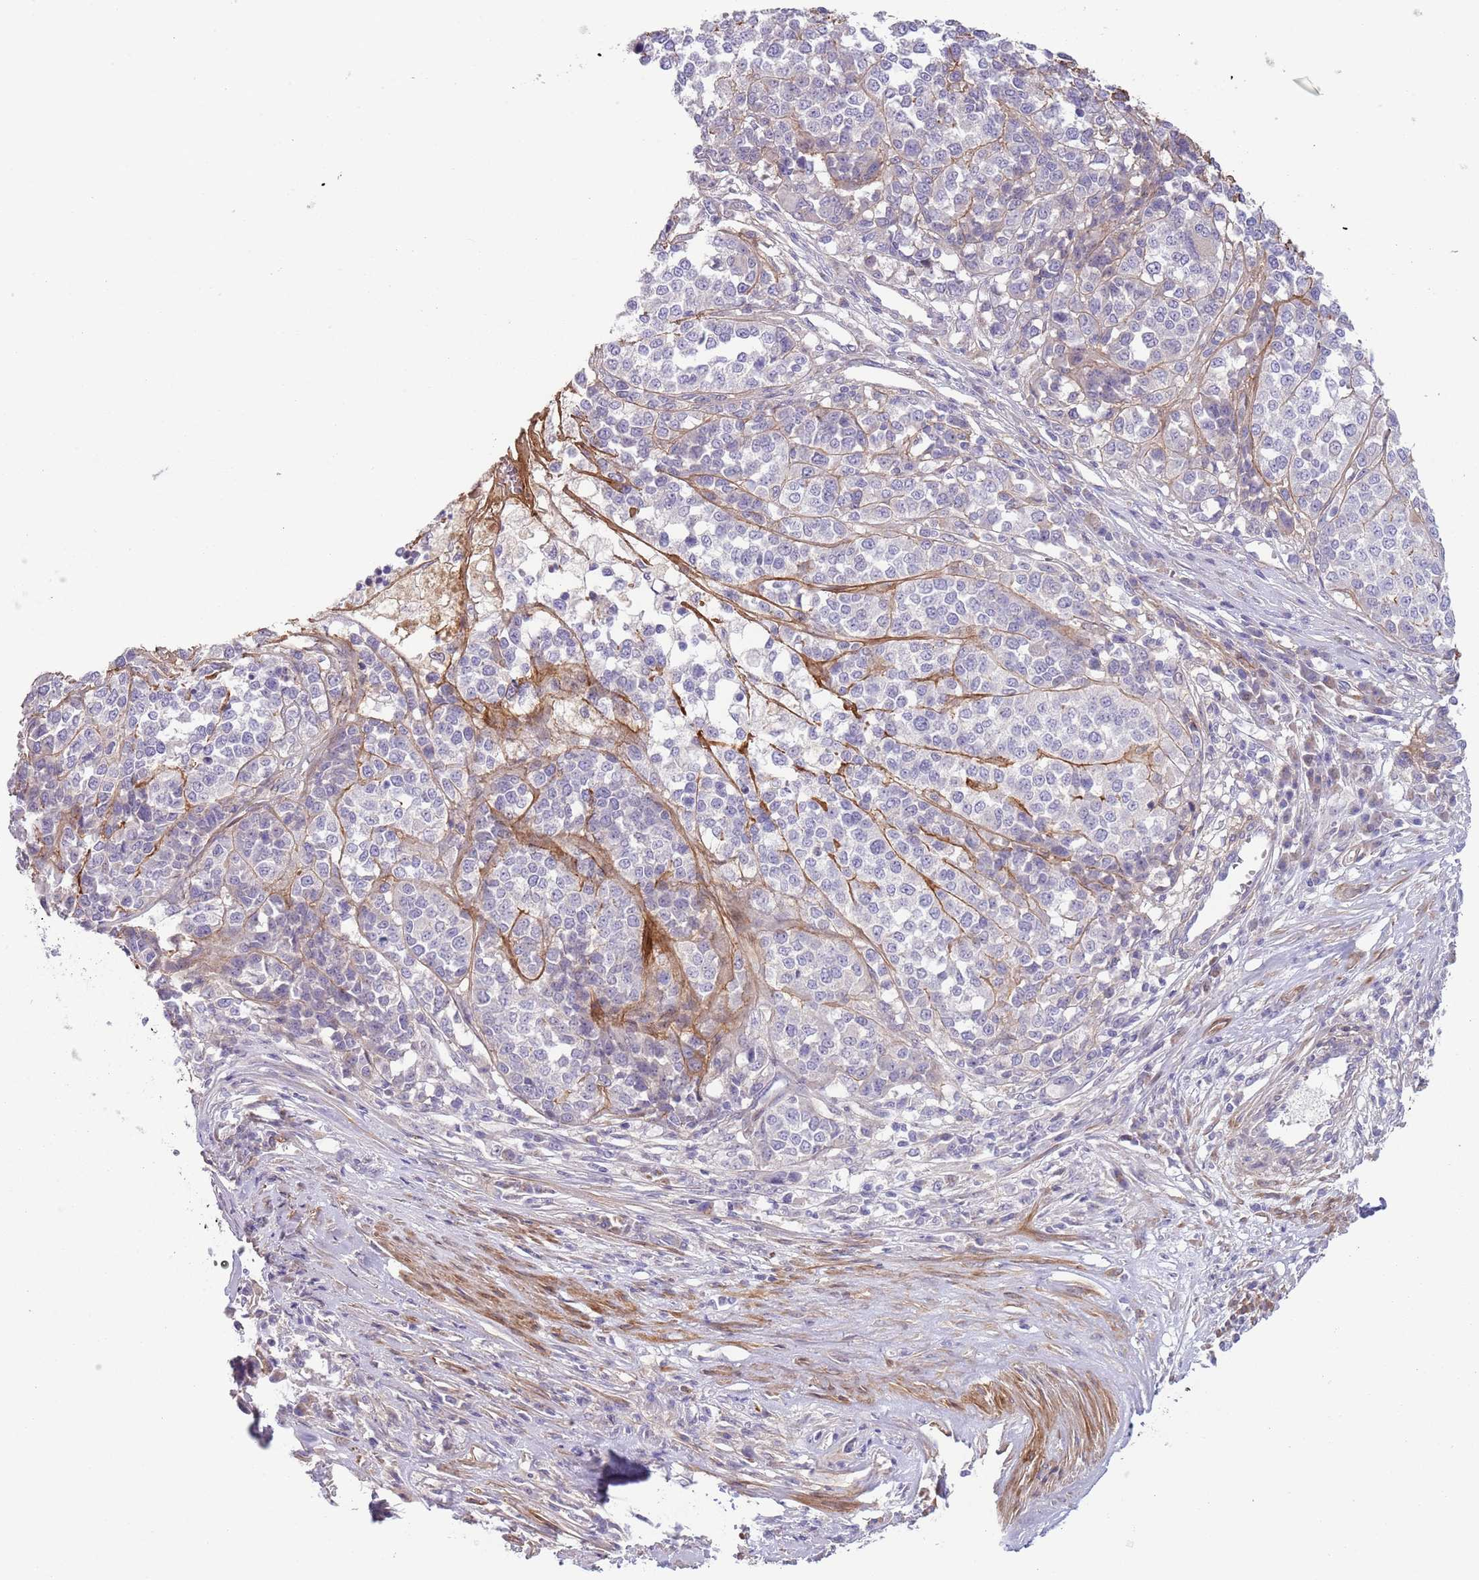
{"staining": {"intensity": "negative", "quantity": "none", "location": "none"}, "tissue": "melanoma", "cell_type": "Tumor cells", "image_type": "cancer", "snomed": [{"axis": "morphology", "description": "Malignant melanoma, Metastatic site"}, {"axis": "topography", "description": "Lymph node"}], "caption": "High magnification brightfield microscopy of melanoma stained with DAB (brown) and counterstained with hematoxylin (blue): tumor cells show no significant staining.", "gene": "TINAGL1", "patient": {"sex": "male", "age": 44}}